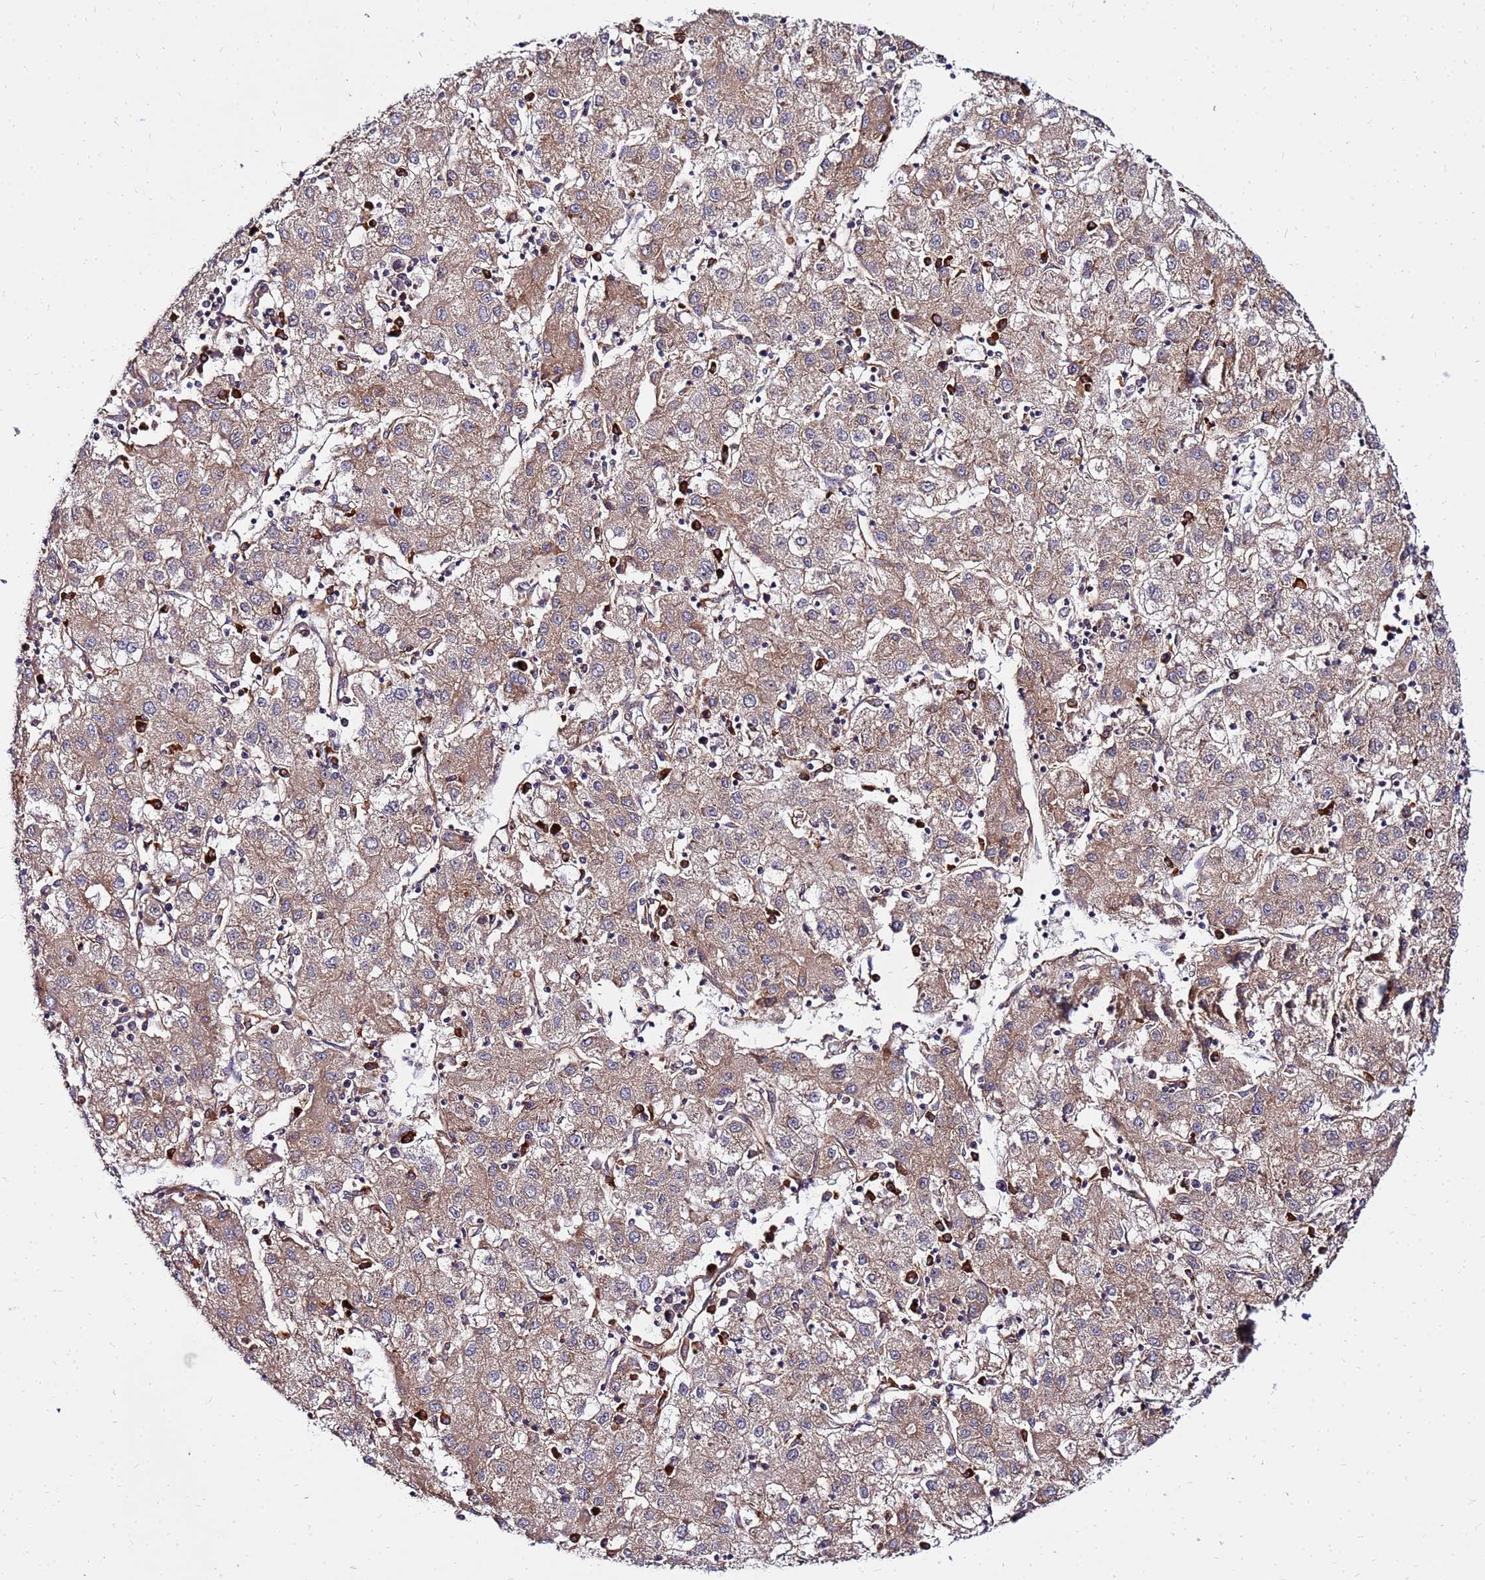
{"staining": {"intensity": "moderate", "quantity": ">75%", "location": "cytoplasmic/membranous"}, "tissue": "liver cancer", "cell_type": "Tumor cells", "image_type": "cancer", "snomed": [{"axis": "morphology", "description": "Carcinoma, Hepatocellular, NOS"}, {"axis": "topography", "description": "Liver"}], "caption": "Hepatocellular carcinoma (liver) stained for a protein demonstrates moderate cytoplasmic/membranous positivity in tumor cells.", "gene": "WWC2", "patient": {"sex": "male", "age": 72}}